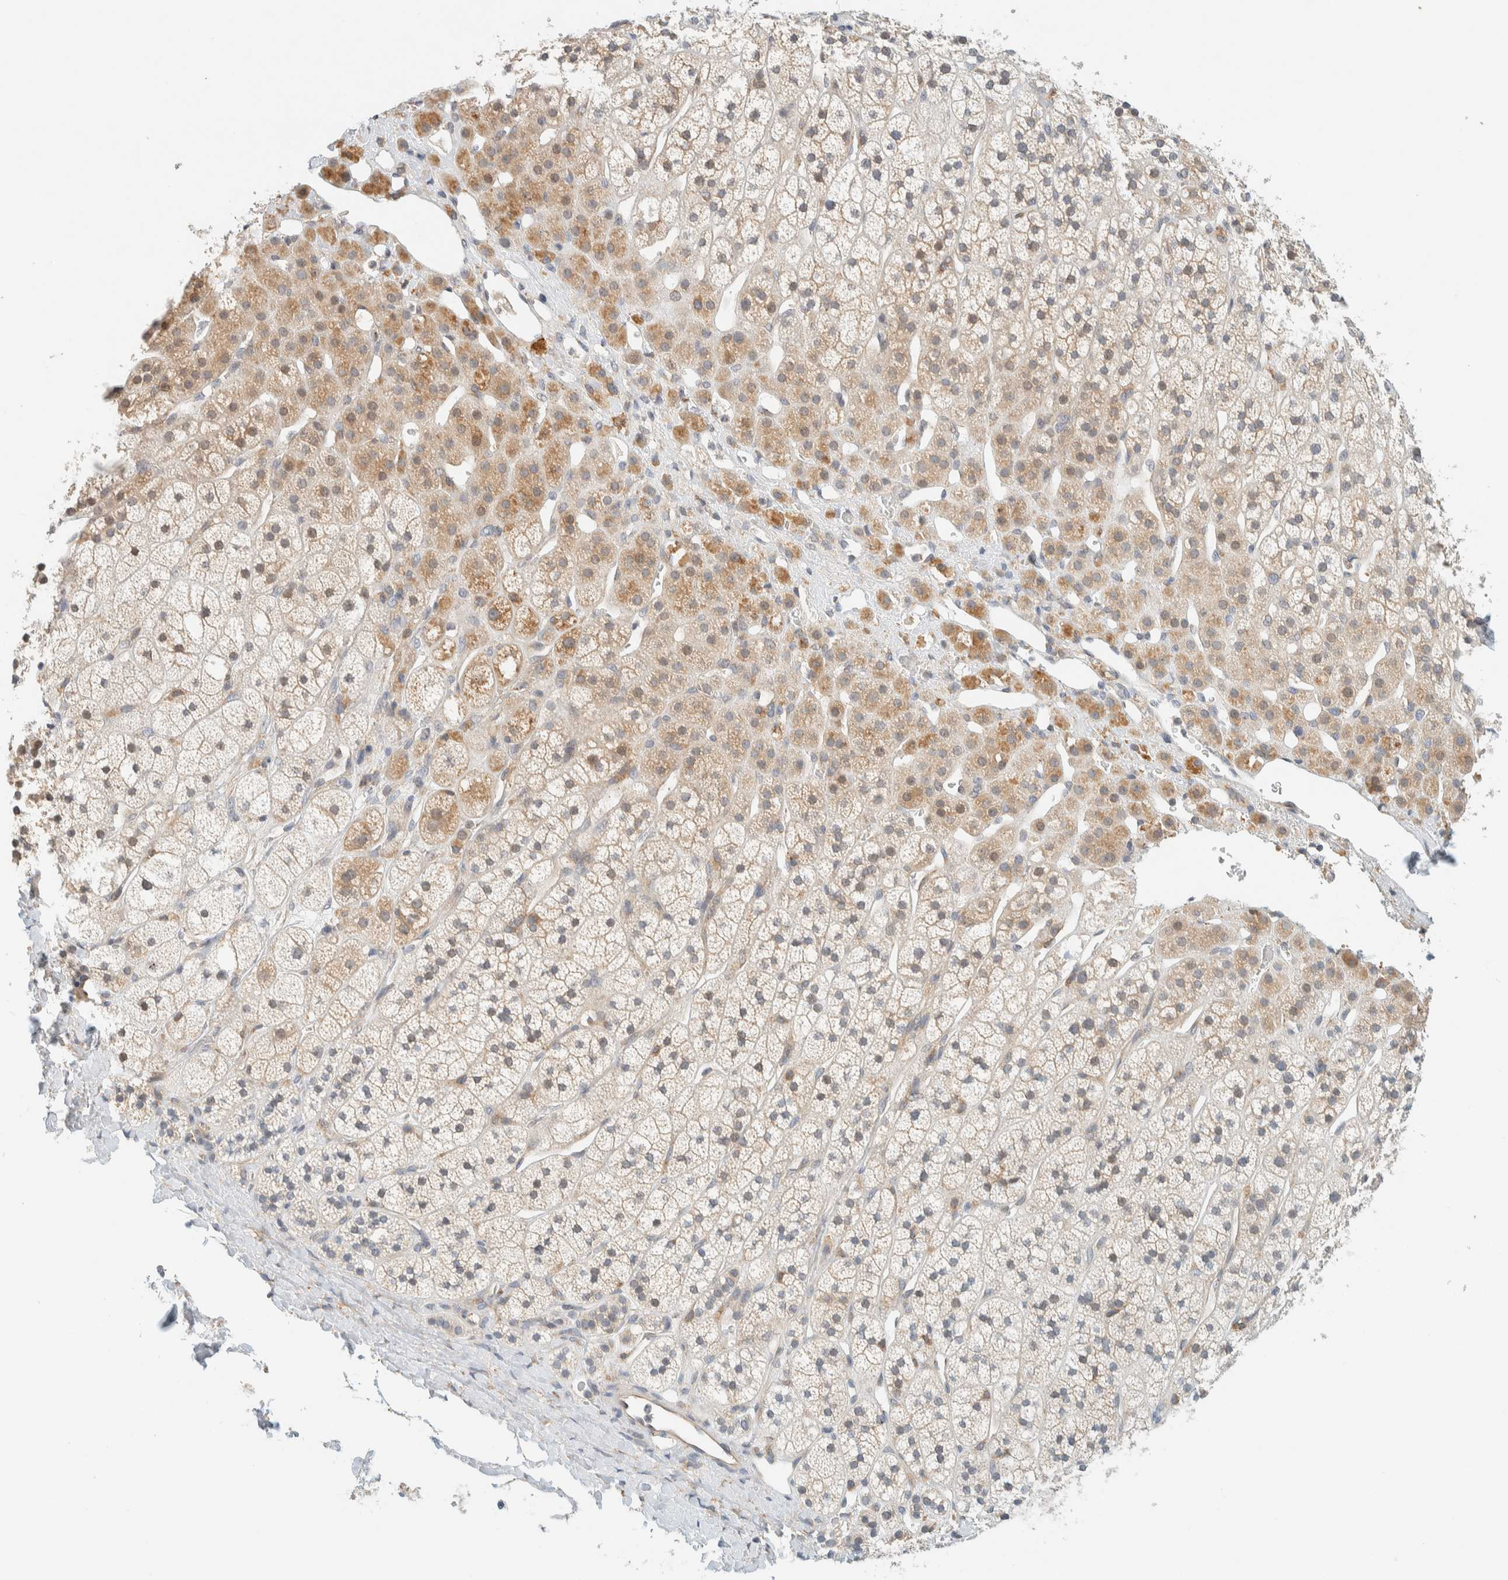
{"staining": {"intensity": "moderate", "quantity": "<25%", "location": "cytoplasmic/membranous"}, "tissue": "adrenal gland", "cell_type": "Glandular cells", "image_type": "normal", "snomed": [{"axis": "morphology", "description": "Normal tissue, NOS"}, {"axis": "topography", "description": "Adrenal gland"}], "caption": "Immunohistochemical staining of benign human adrenal gland demonstrates <25% levels of moderate cytoplasmic/membranous protein expression in approximately <25% of glandular cells. The protein is stained brown, and the nuclei are stained in blue (DAB IHC with brightfield microscopy, high magnification).", "gene": "SUMF2", "patient": {"sex": "male", "age": 56}}